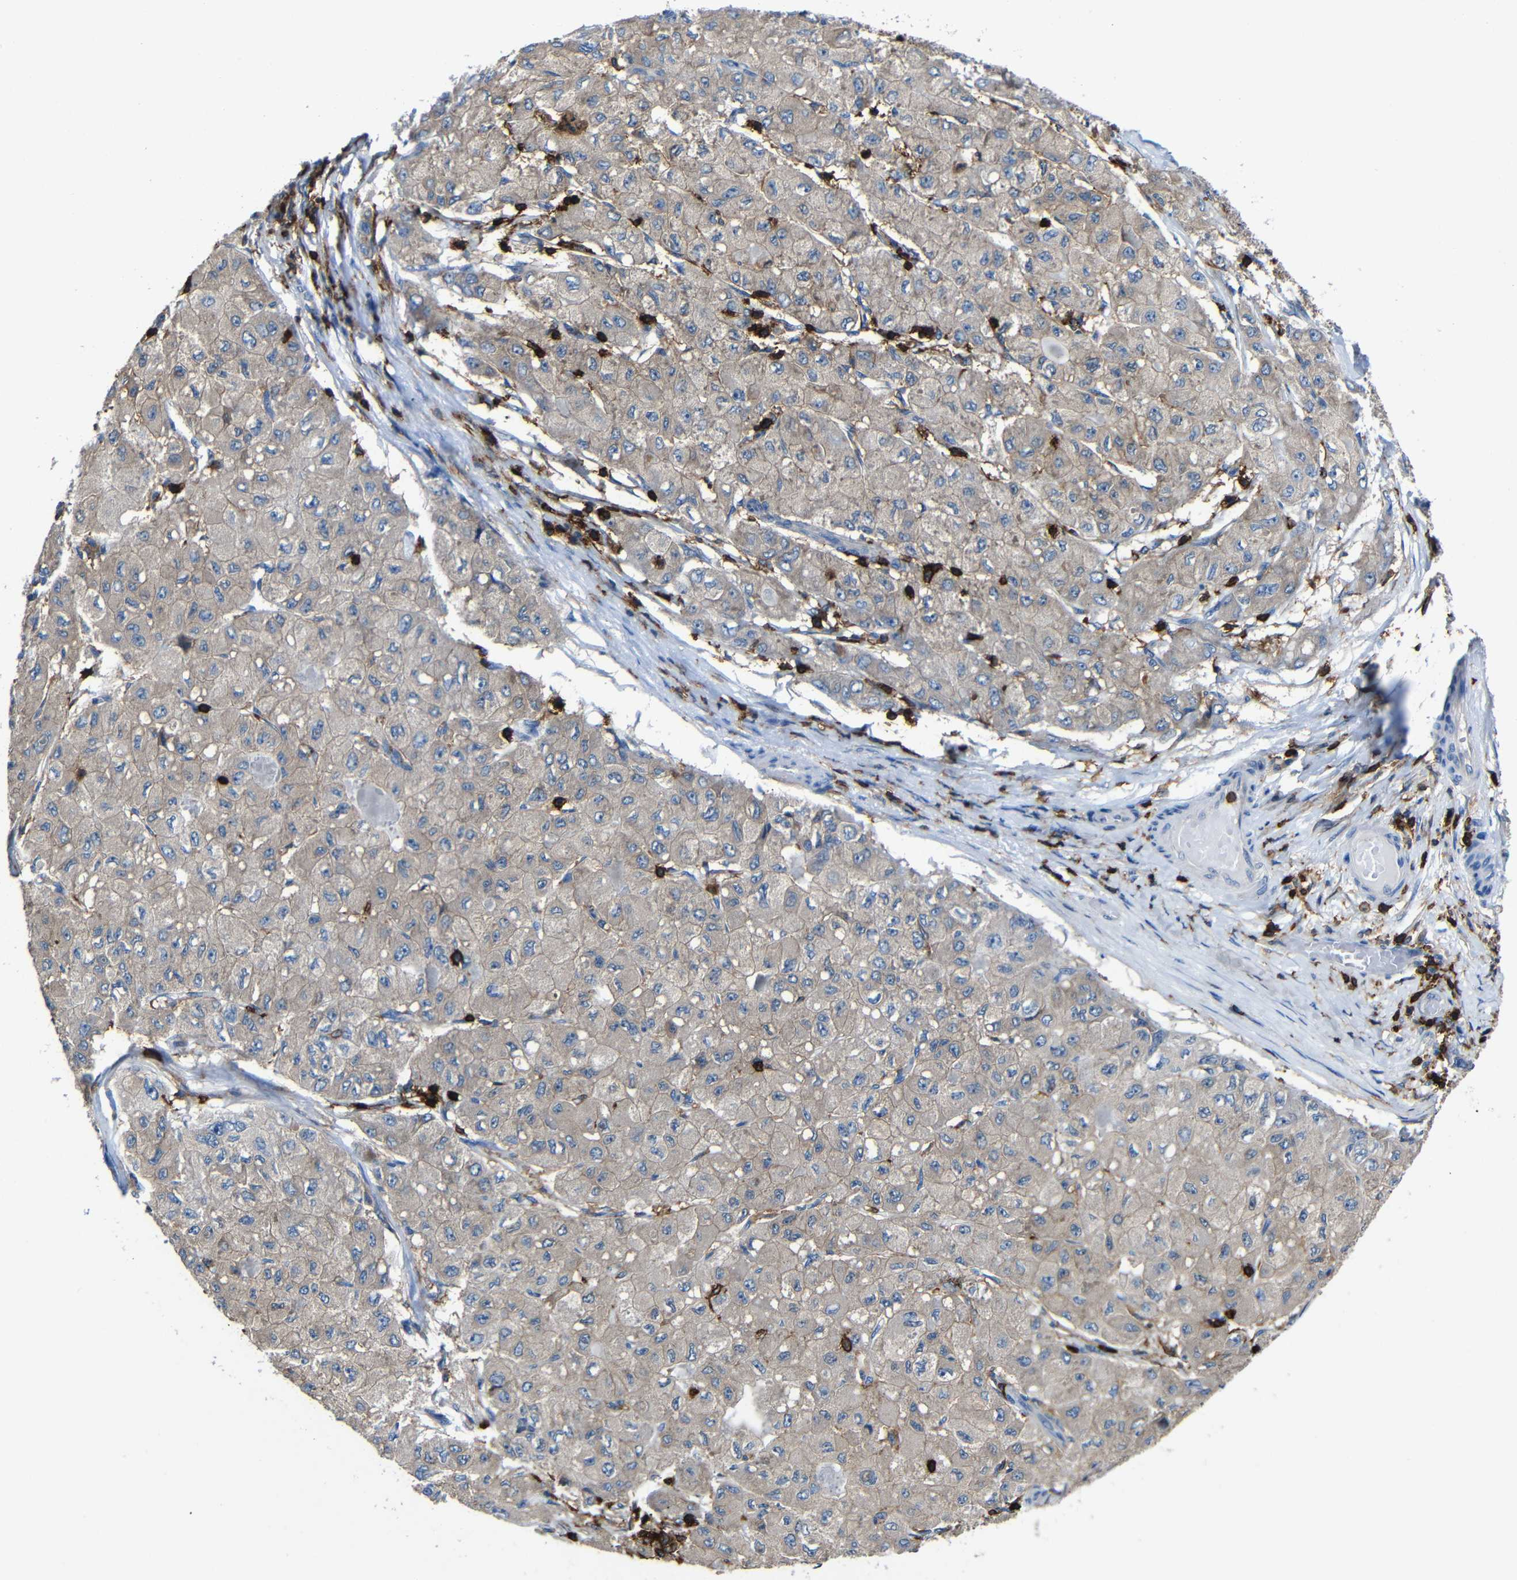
{"staining": {"intensity": "weak", "quantity": ">75%", "location": "cytoplasmic/membranous"}, "tissue": "liver cancer", "cell_type": "Tumor cells", "image_type": "cancer", "snomed": [{"axis": "morphology", "description": "Carcinoma, Hepatocellular, NOS"}, {"axis": "topography", "description": "Liver"}], "caption": "Immunohistochemistry (IHC) micrograph of human liver cancer stained for a protein (brown), which reveals low levels of weak cytoplasmic/membranous expression in about >75% of tumor cells.", "gene": "P2RY12", "patient": {"sex": "male", "age": 80}}